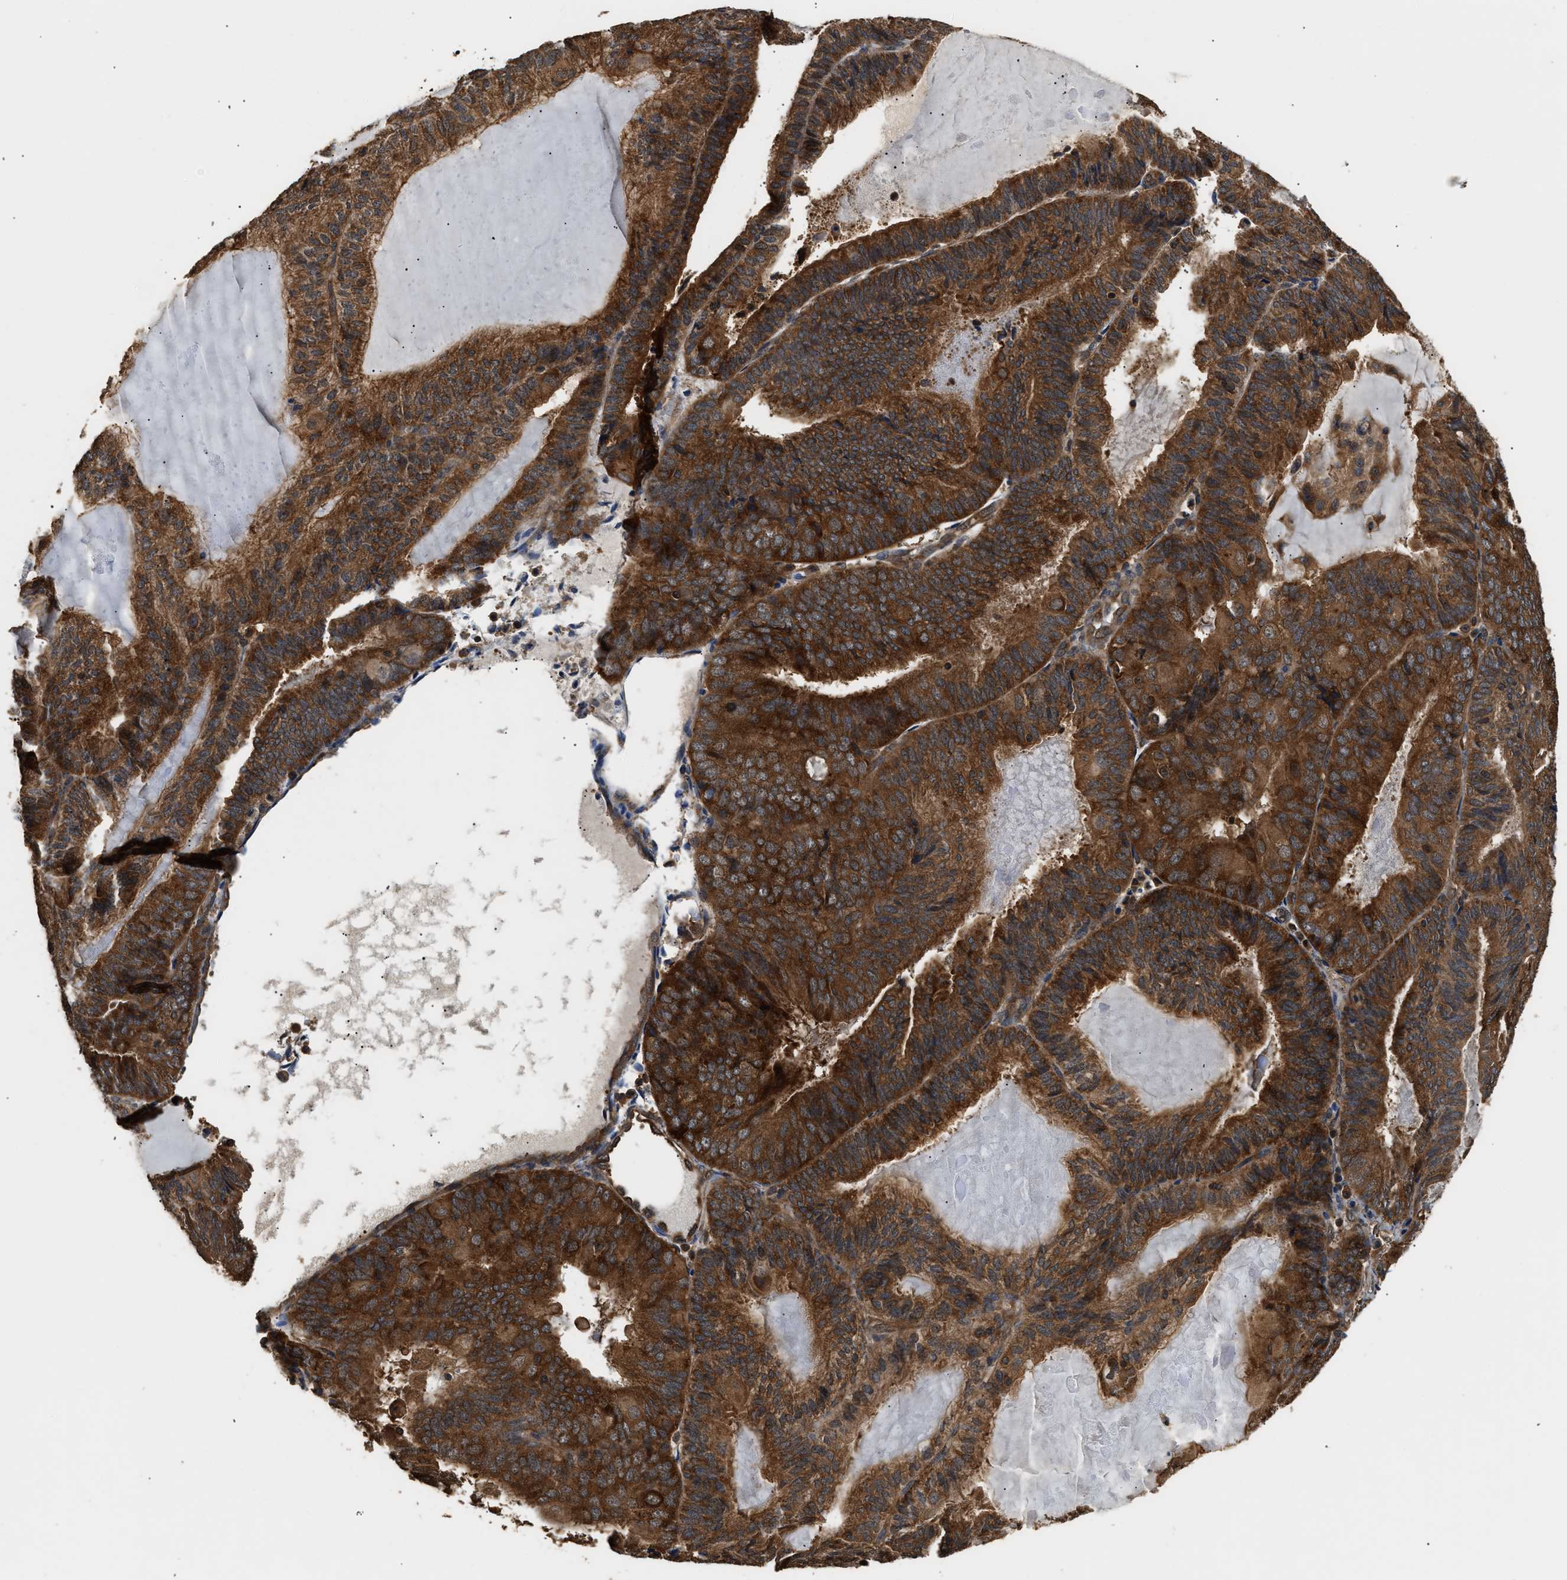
{"staining": {"intensity": "strong", "quantity": ">75%", "location": "cytoplasmic/membranous"}, "tissue": "endometrial cancer", "cell_type": "Tumor cells", "image_type": "cancer", "snomed": [{"axis": "morphology", "description": "Adenocarcinoma, NOS"}, {"axis": "topography", "description": "Endometrium"}], "caption": "This micrograph reveals endometrial cancer stained with immunohistochemistry (IHC) to label a protein in brown. The cytoplasmic/membranous of tumor cells show strong positivity for the protein. Nuclei are counter-stained blue.", "gene": "DNAJC2", "patient": {"sex": "female", "age": 81}}